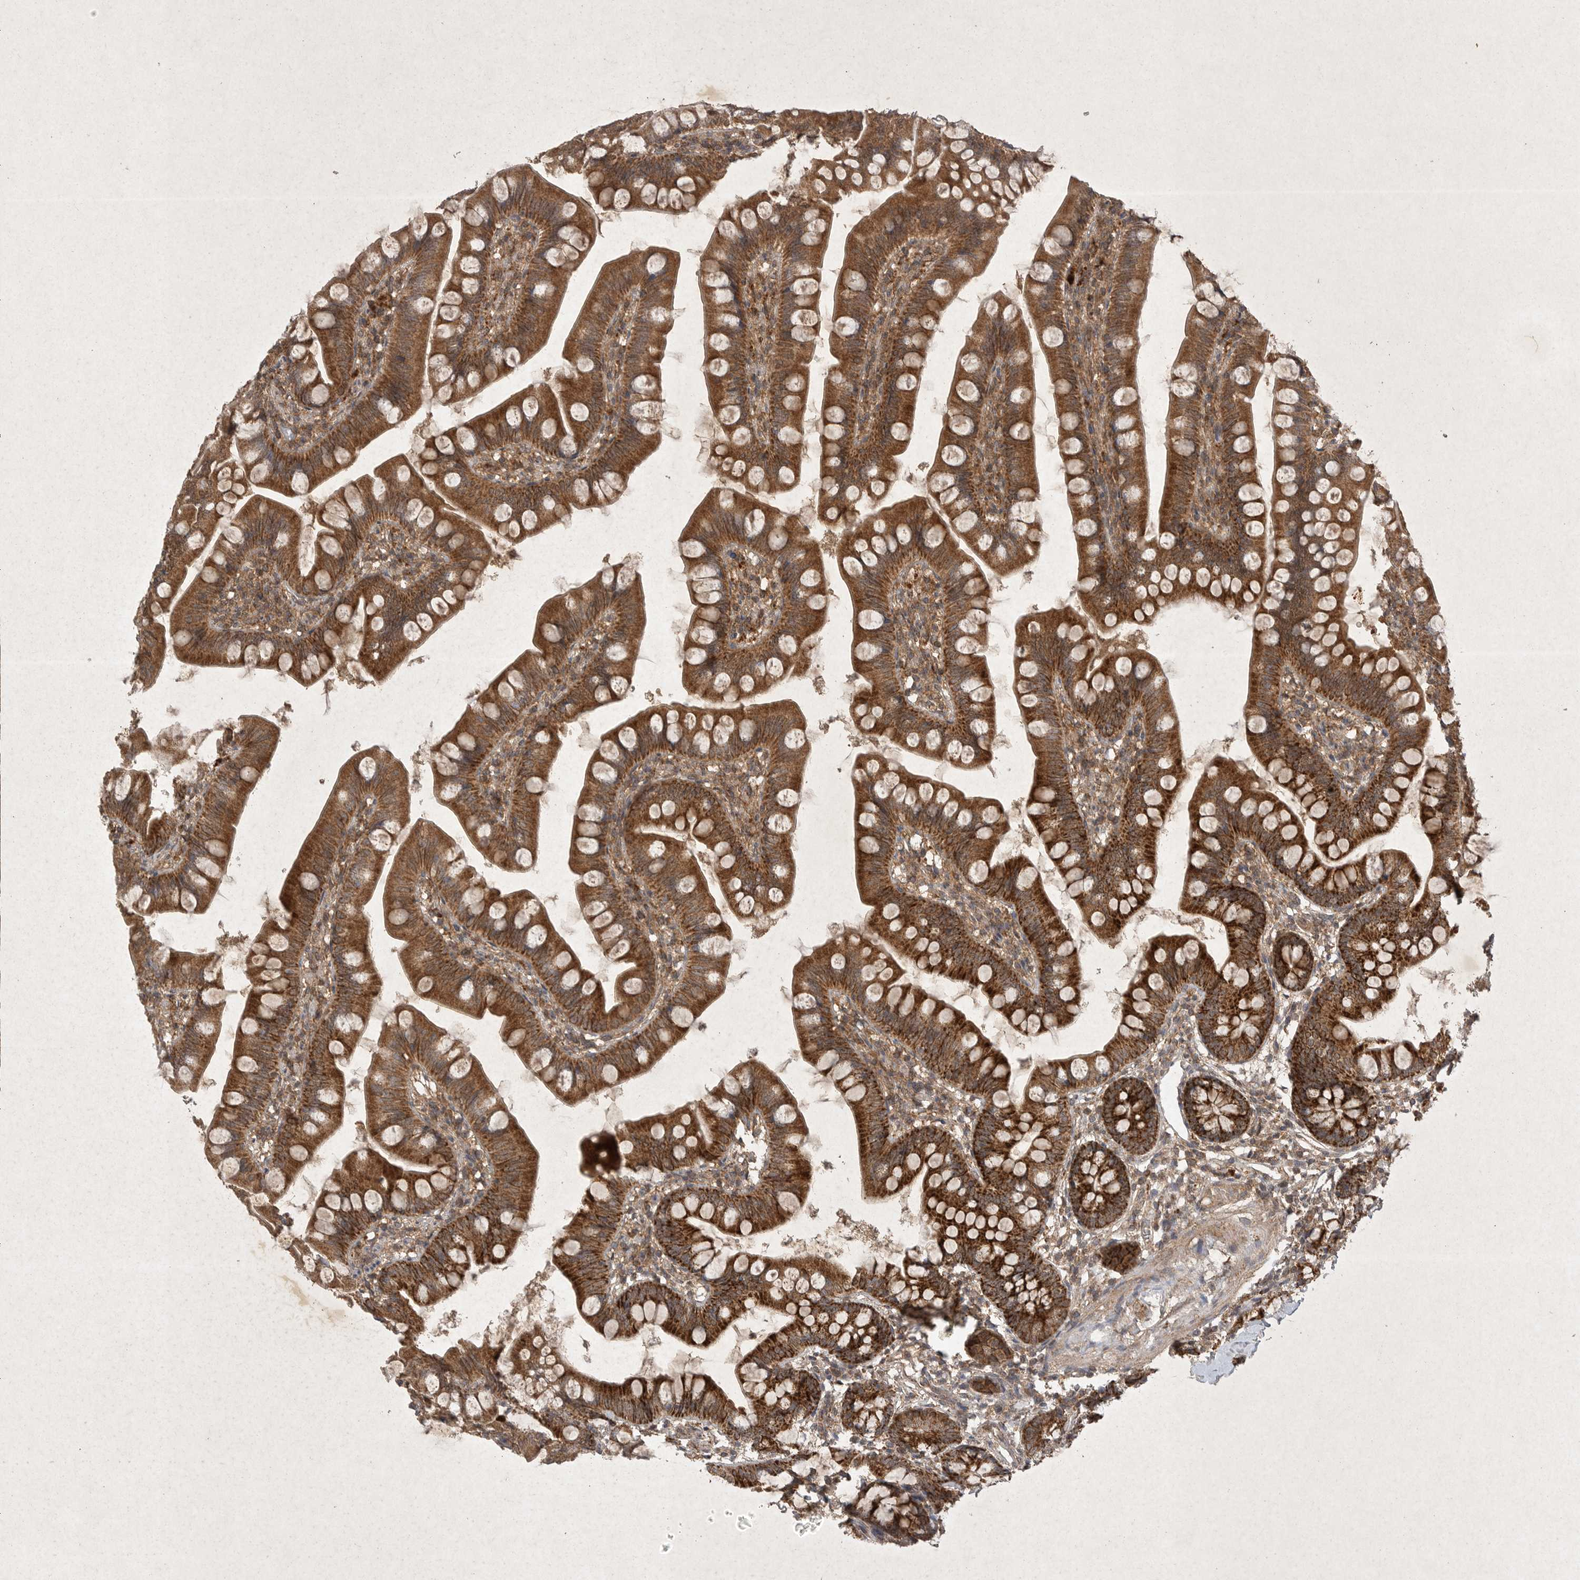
{"staining": {"intensity": "strong", "quantity": ">75%", "location": "cytoplasmic/membranous"}, "tissue": "small intestine", "cell_type": "Glandular cells", "image_type": "normal", "snomed": [{"axis": "morphology", "description": "Normal tissue, NOS"}, {"axis": "topography", "description": "Small intestine"}], "caption": "Immunohistochemical staining of benign small intestine displays high levels of strong cytoplasmic/membranous expression in approximately >75% of glandular cells.", "gene": "DDR1", "patient": {"sex": "male", "age": 7}}